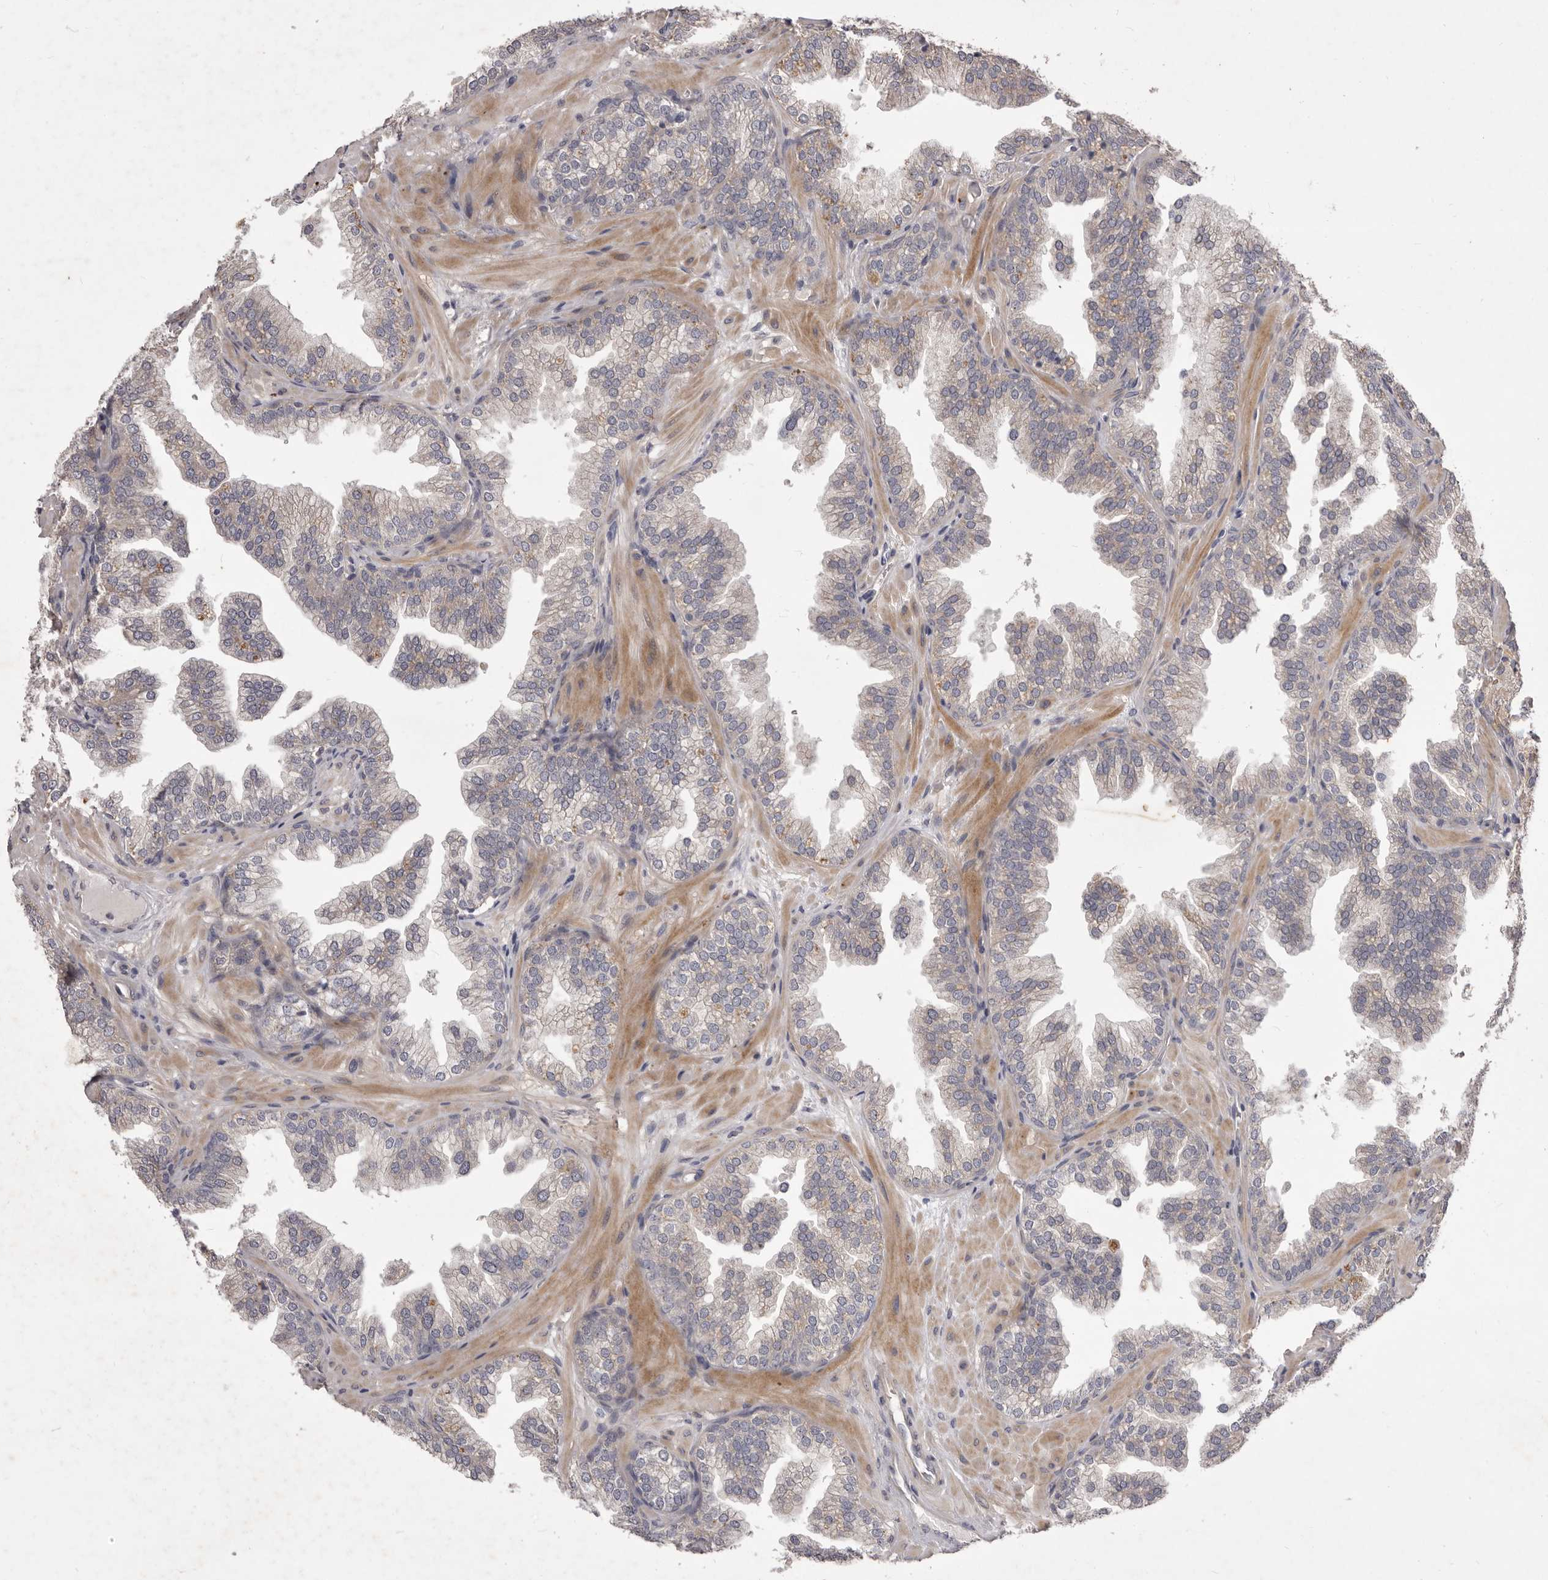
{"staining": {"intensity": "negative", "quantity": "none", "location": "none"}, "tissue": "prostate cancer", "cell_type": "Tumor cells", "image_type": "cancer", "snomed": [{"axis": "morphology", "description": "Adenocarcinoma, High grade"}, {"axis": "topography", "description": "Prostate"}], "caption": "An image of human prostate cancer (high-grade adenocarcinoma) is negative for staining in tumor cells.", "gene": "PNRC1", "patient": {"sex": "male", "age": 58}}